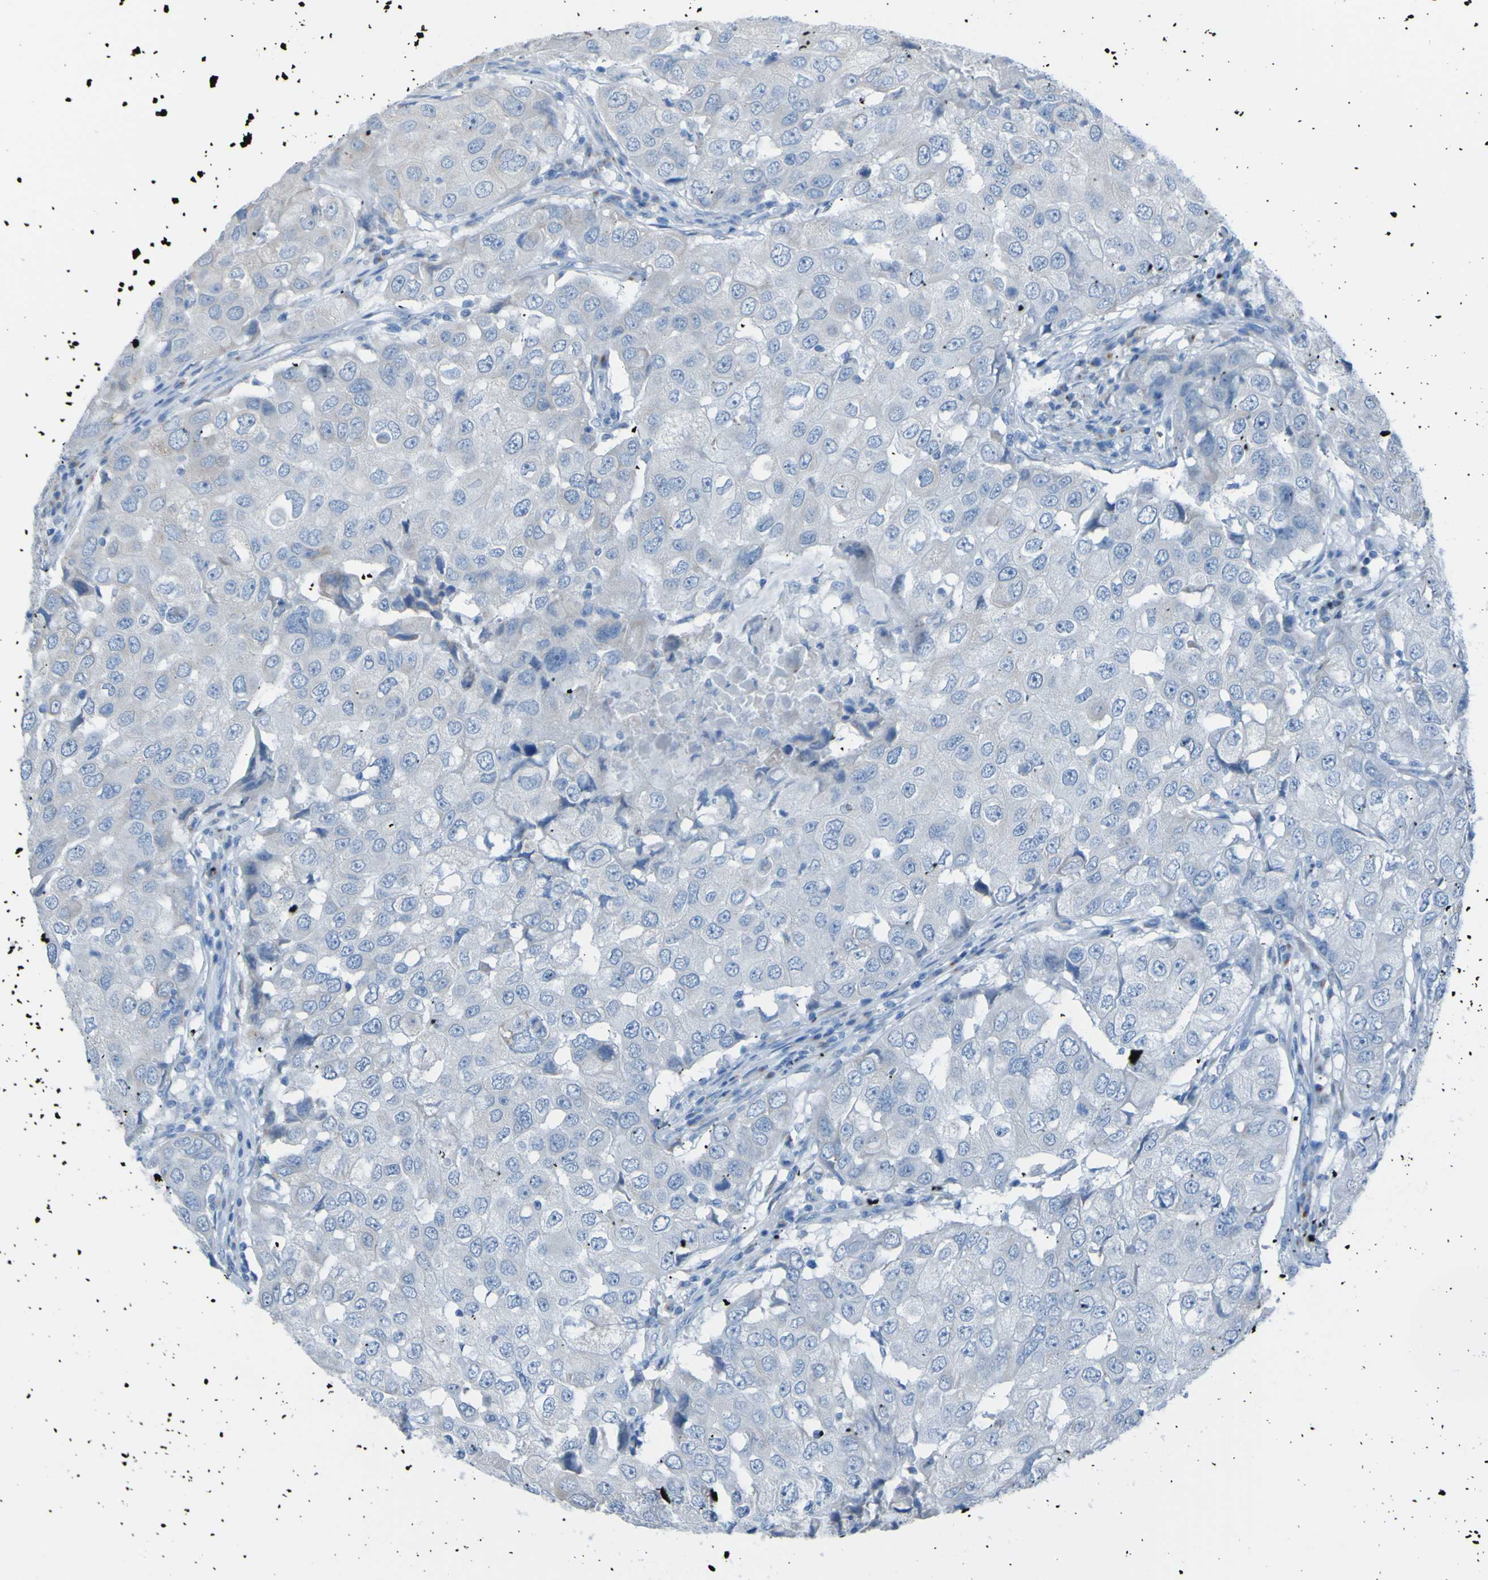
{"staining": {"intensity": "negative", "quantity": "none", "location": "none"}, "tissue": "breast cancer", "cell_type": "Tumor cells", "image_type": "cancer", "snomed": [{"axis": "morphology", "description": "Duct carcinoma"}, {"axis": "topography", "description": "Breast"}], "caption": "DAB immunohistochemical staining of intraductal carcinoma (breast) demonstrates no significant staining in tumor cells. (DAB IHC, high magnification).", "gene": "ACMSD", "patient": {"sex": "female", "age": 27}}